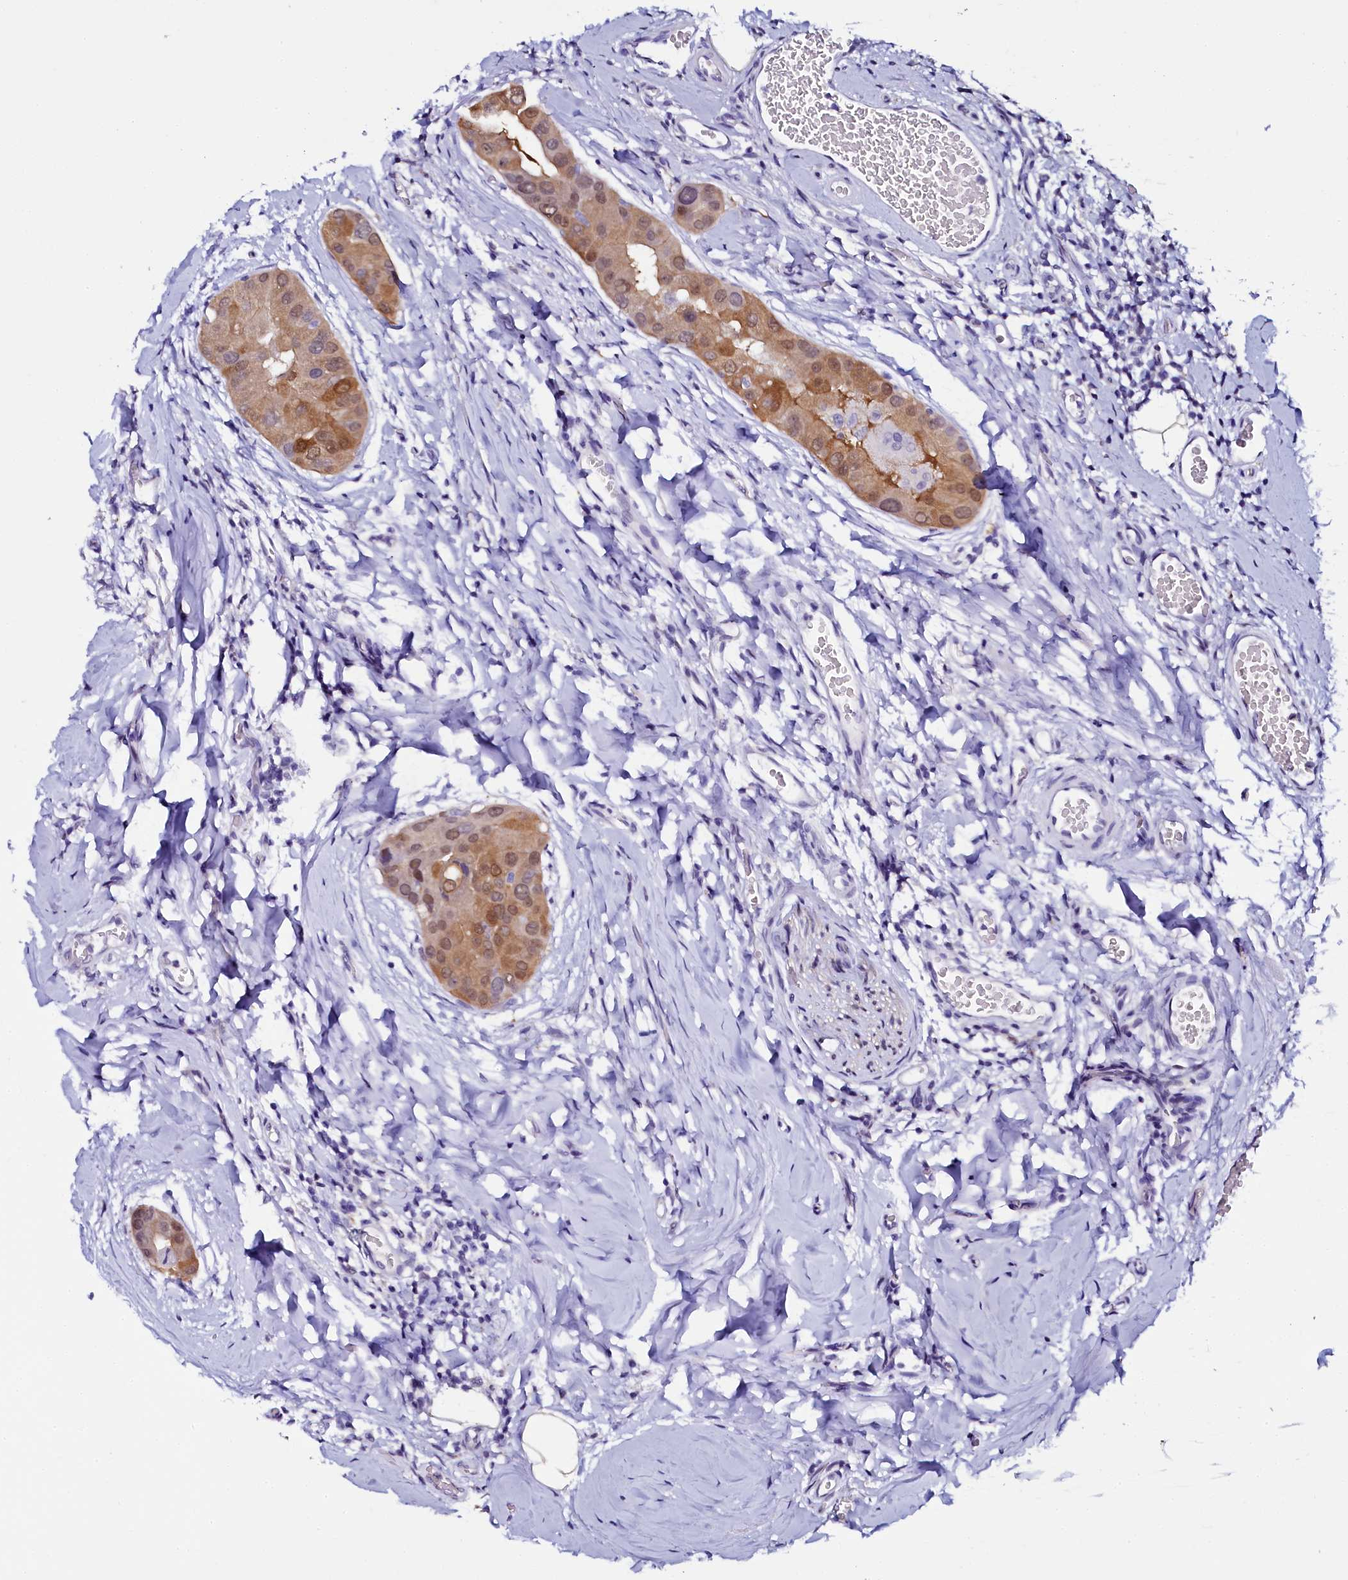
{"staining": {"intensity": "moderate", "quantity": ">75%", "location": "cytoplasmic/membranous,nuclear"}, "tissue": "thyroid cancer", "cell_type": "Tumor cells", "image_type": "cancer", "snomed": [{"axis": "morphology", "description": "Papillary adenocarcinoma, NOS"}, {"axis": "topography", "description": "Thyroid gland"}], "caption": "A brown stain highlights moderate cytoplasmic/membranous and nuclear staining of a protein in papillary adenocarcinoma (thyroid) tumor cells.", "gene": "SORD", "patient": {"sex": "male", "age": 33}}